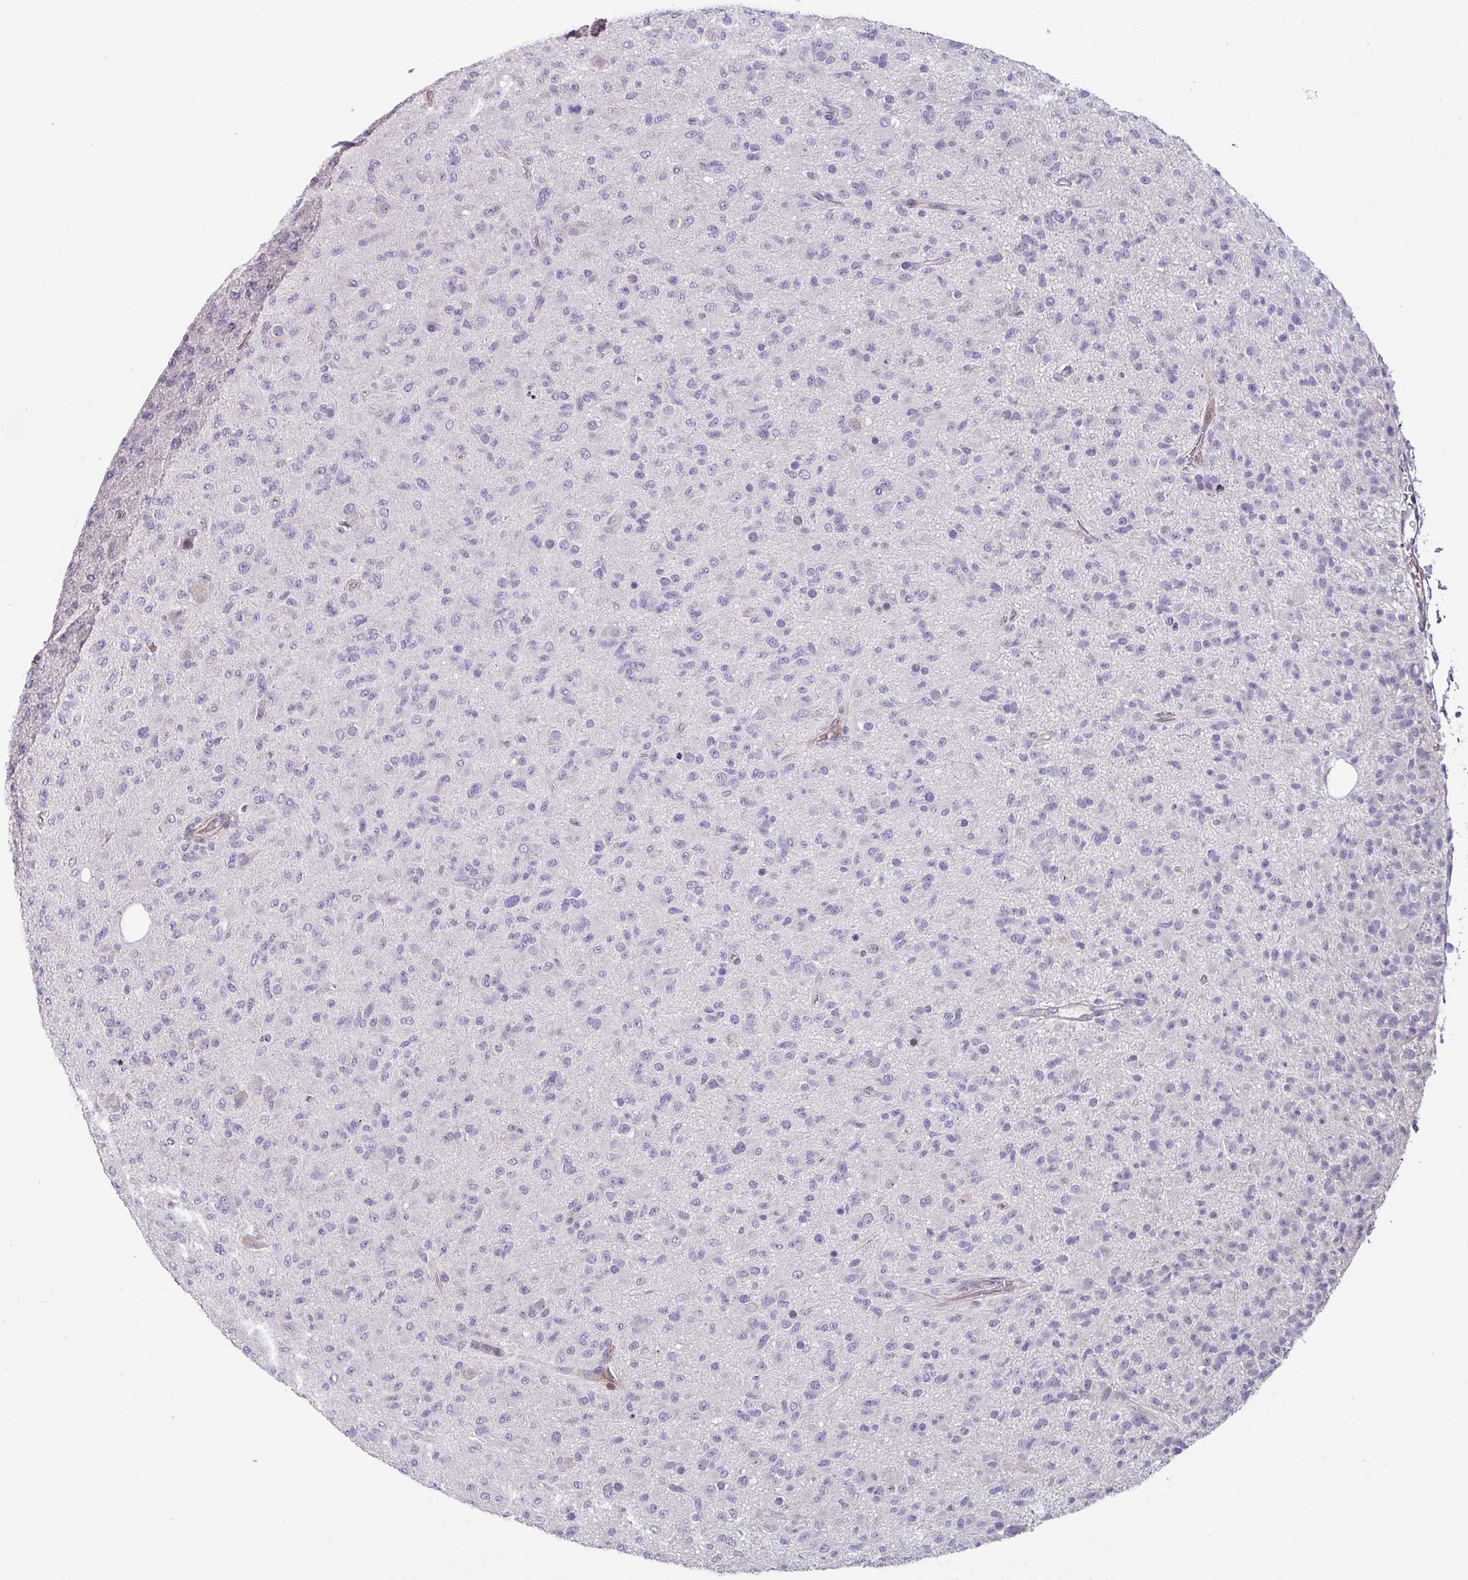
{"staining": {"intensity": "negative", "quantity": "none", "location": "none"}, "tissue": "glioma", "cell_type": "Tumor cells", "image_type": "cancer", "snomed": [{"axis": "morphology", "description": "Glioma, malignant, Low grade"}, {"axis": "topography", "description": "Brain"}], "caption": "Image shows no significant protein positivity in tumor cells of glioma.", "gene": "KLHL3", "patient": {"sex": "male", "age": 65}}